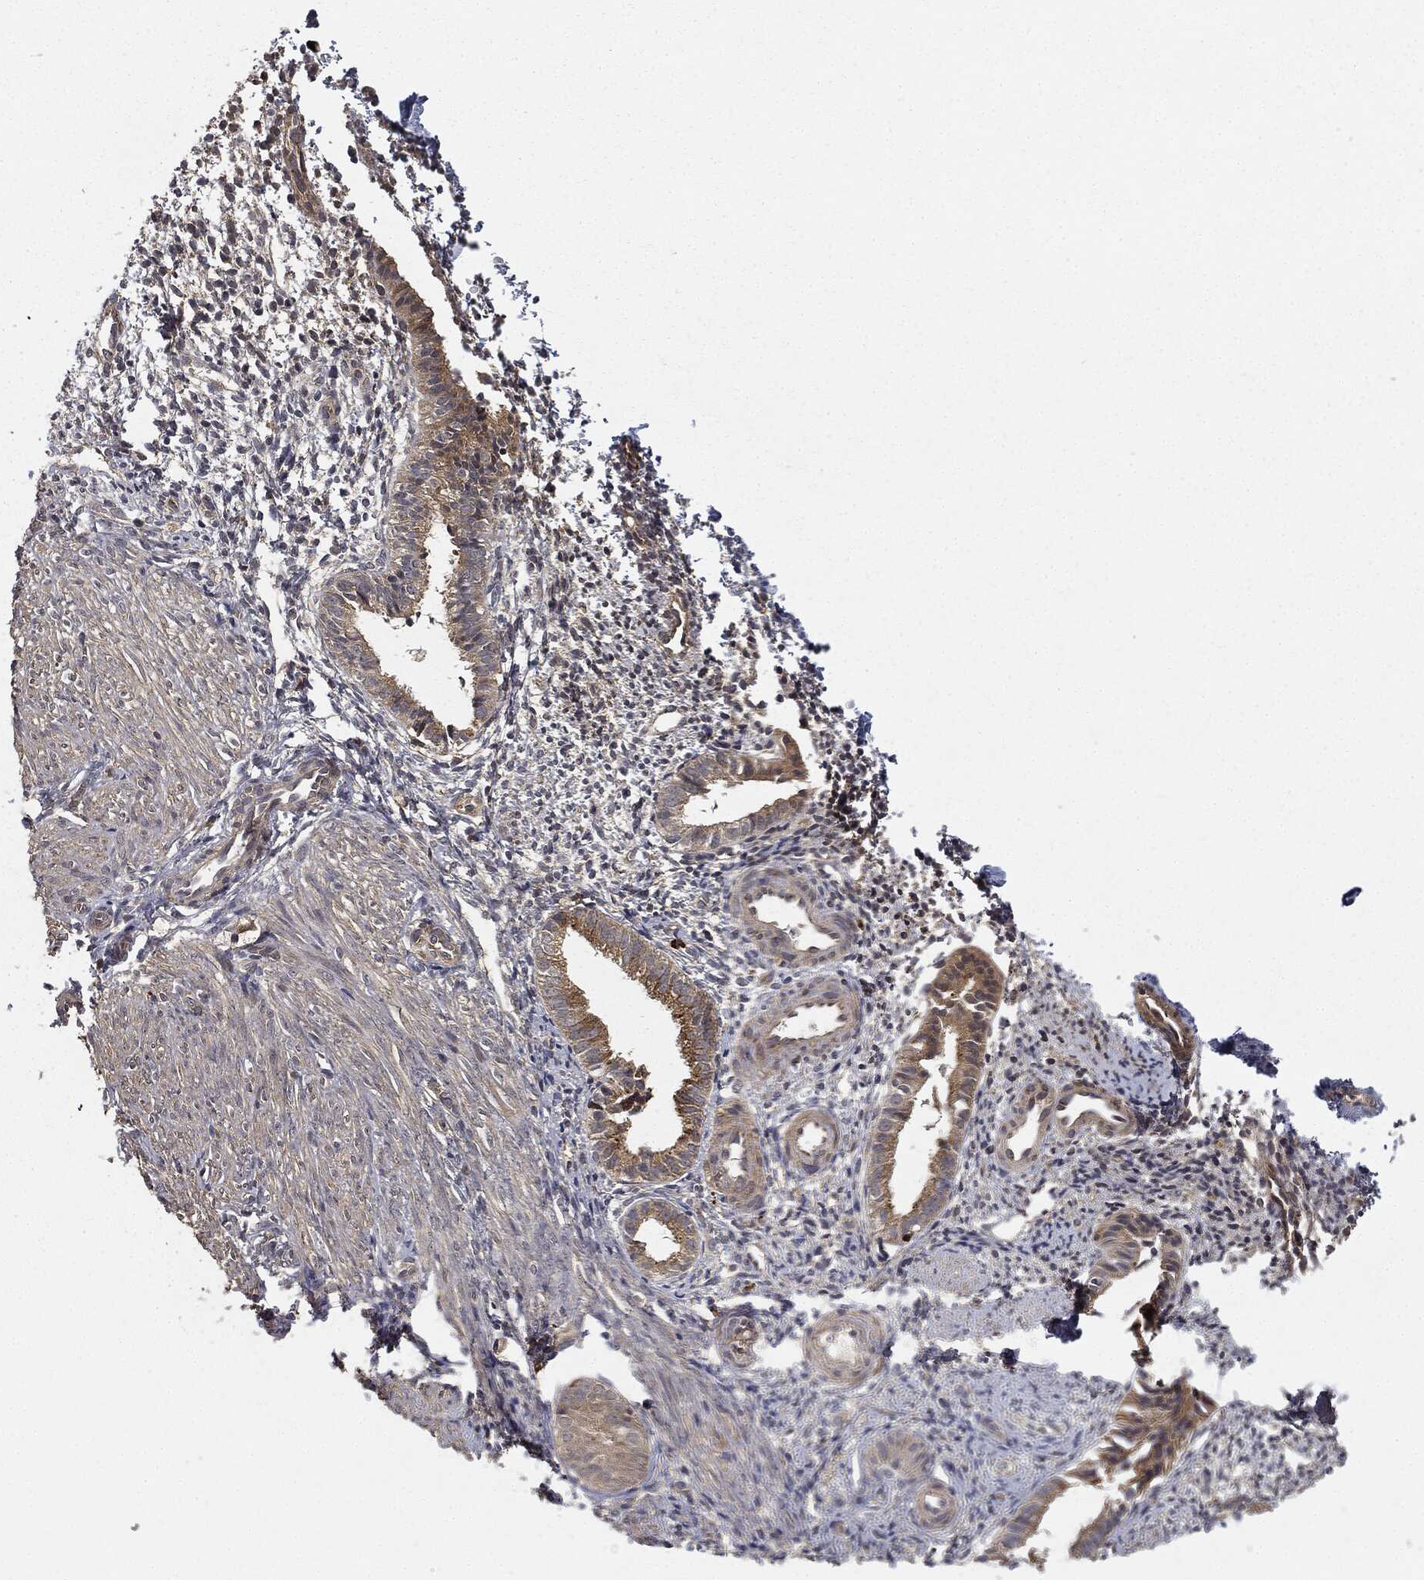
{"staining": {"intensity": "negative", "quantity": "none", "location": "none"}, "tissue": "endometrium", "cell_type": "Cells in endometrial stroma", "image_type": "normal", "snomed": [{"axis": "morphology", "description": "Normal tissue, NOS"}, {"axis": "topography", "description": "Endometrium"}], "caption": "Immunohistochemical staining of benign human endometrium displays no significant expression in cells in endometrial stroma.", "gene": "MIER2", "patient": {"sex": "female", "age": 47}}